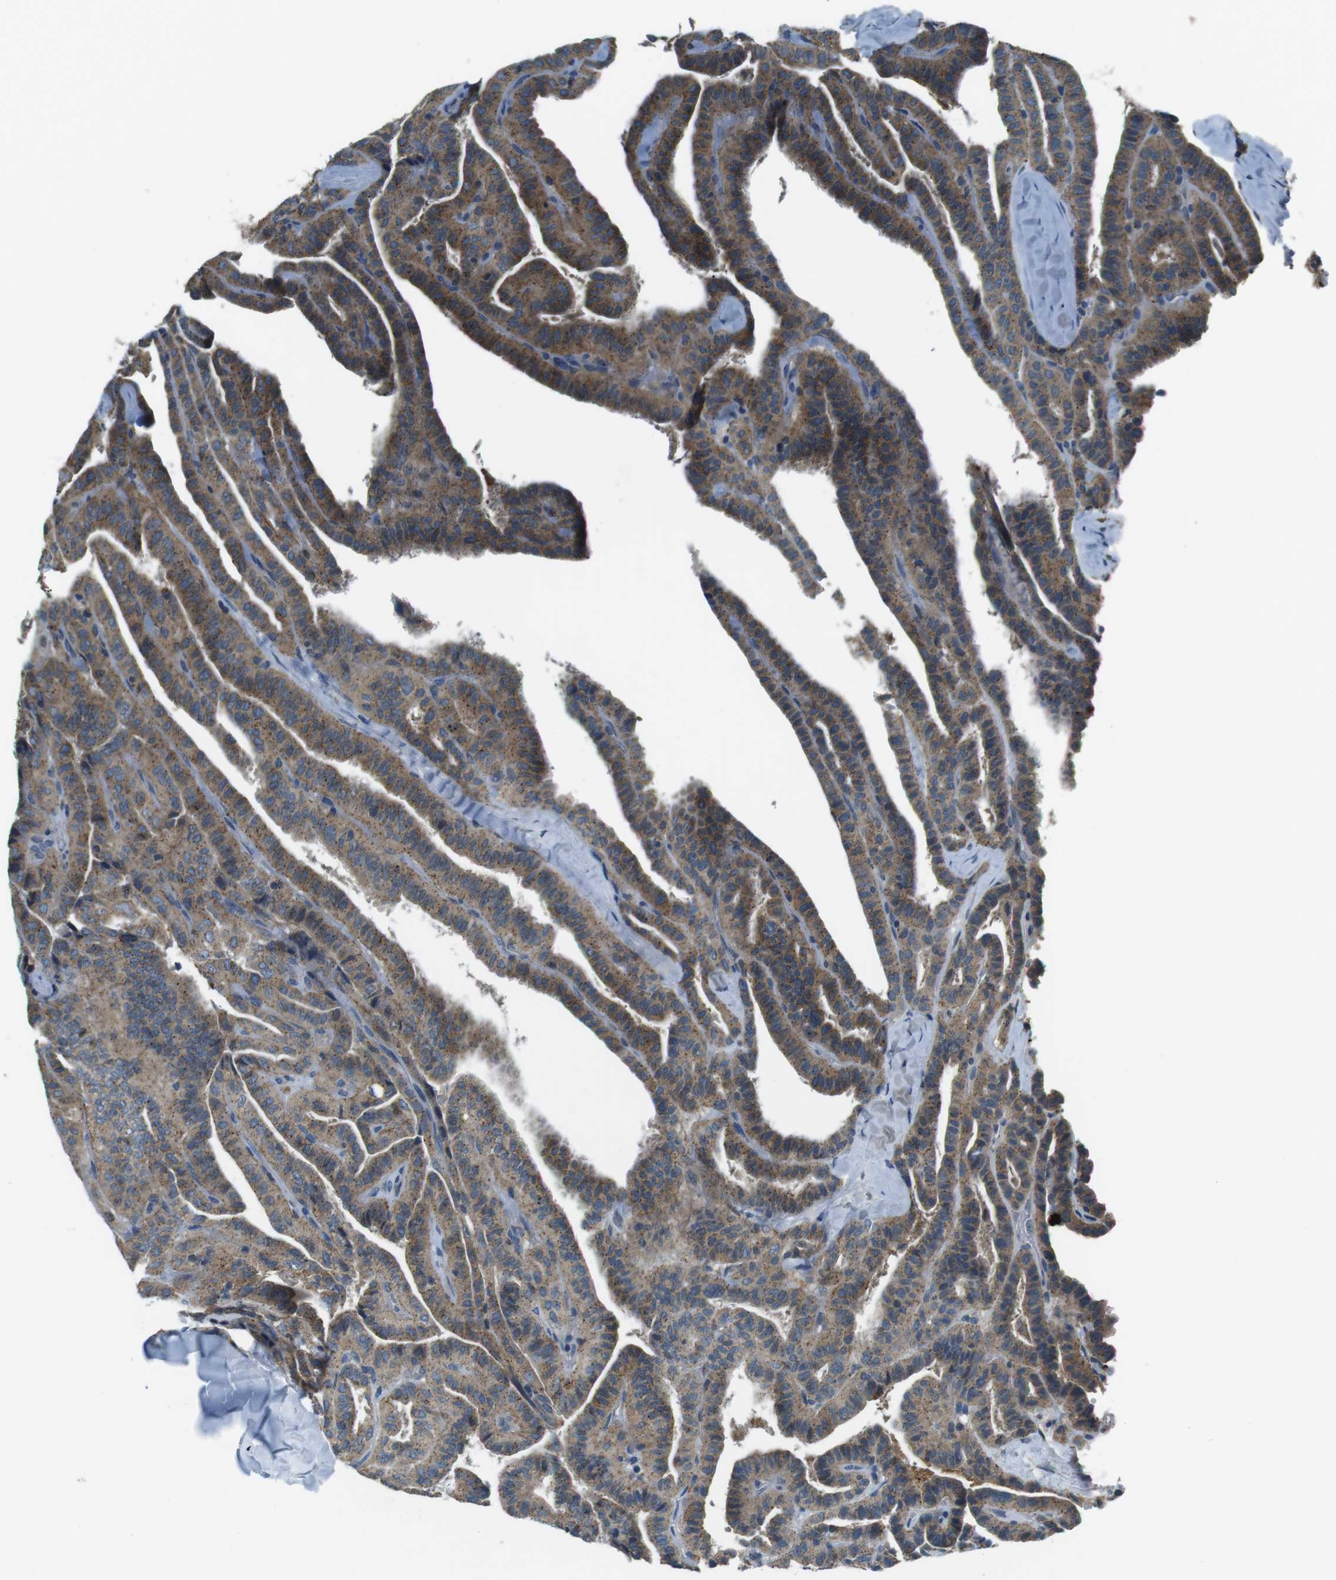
{"staining": {"intensity": "moderate", "quantity": ">75%", "location": "cytoplasmic/membranous"}, "tissue": "thyroid cancer", "cell_type": "Tumor cells", "image_type": "cancer", "snomed": [{"axis": "morphology", "description": "Papillary adenocarcinoma, NOS"}, {"axis": "topography", "description": "Thyroid gland"}], "caption": "Immunohistochemistry (IHC) of thyroid papillary adenocarcinoma demonstrates medium levels of moderate cytoplasmic/membranous positivity in approximately >75% of tumor cells.", "gene": "FAM3B", "patient": {"sex": "male", "age": 77}}